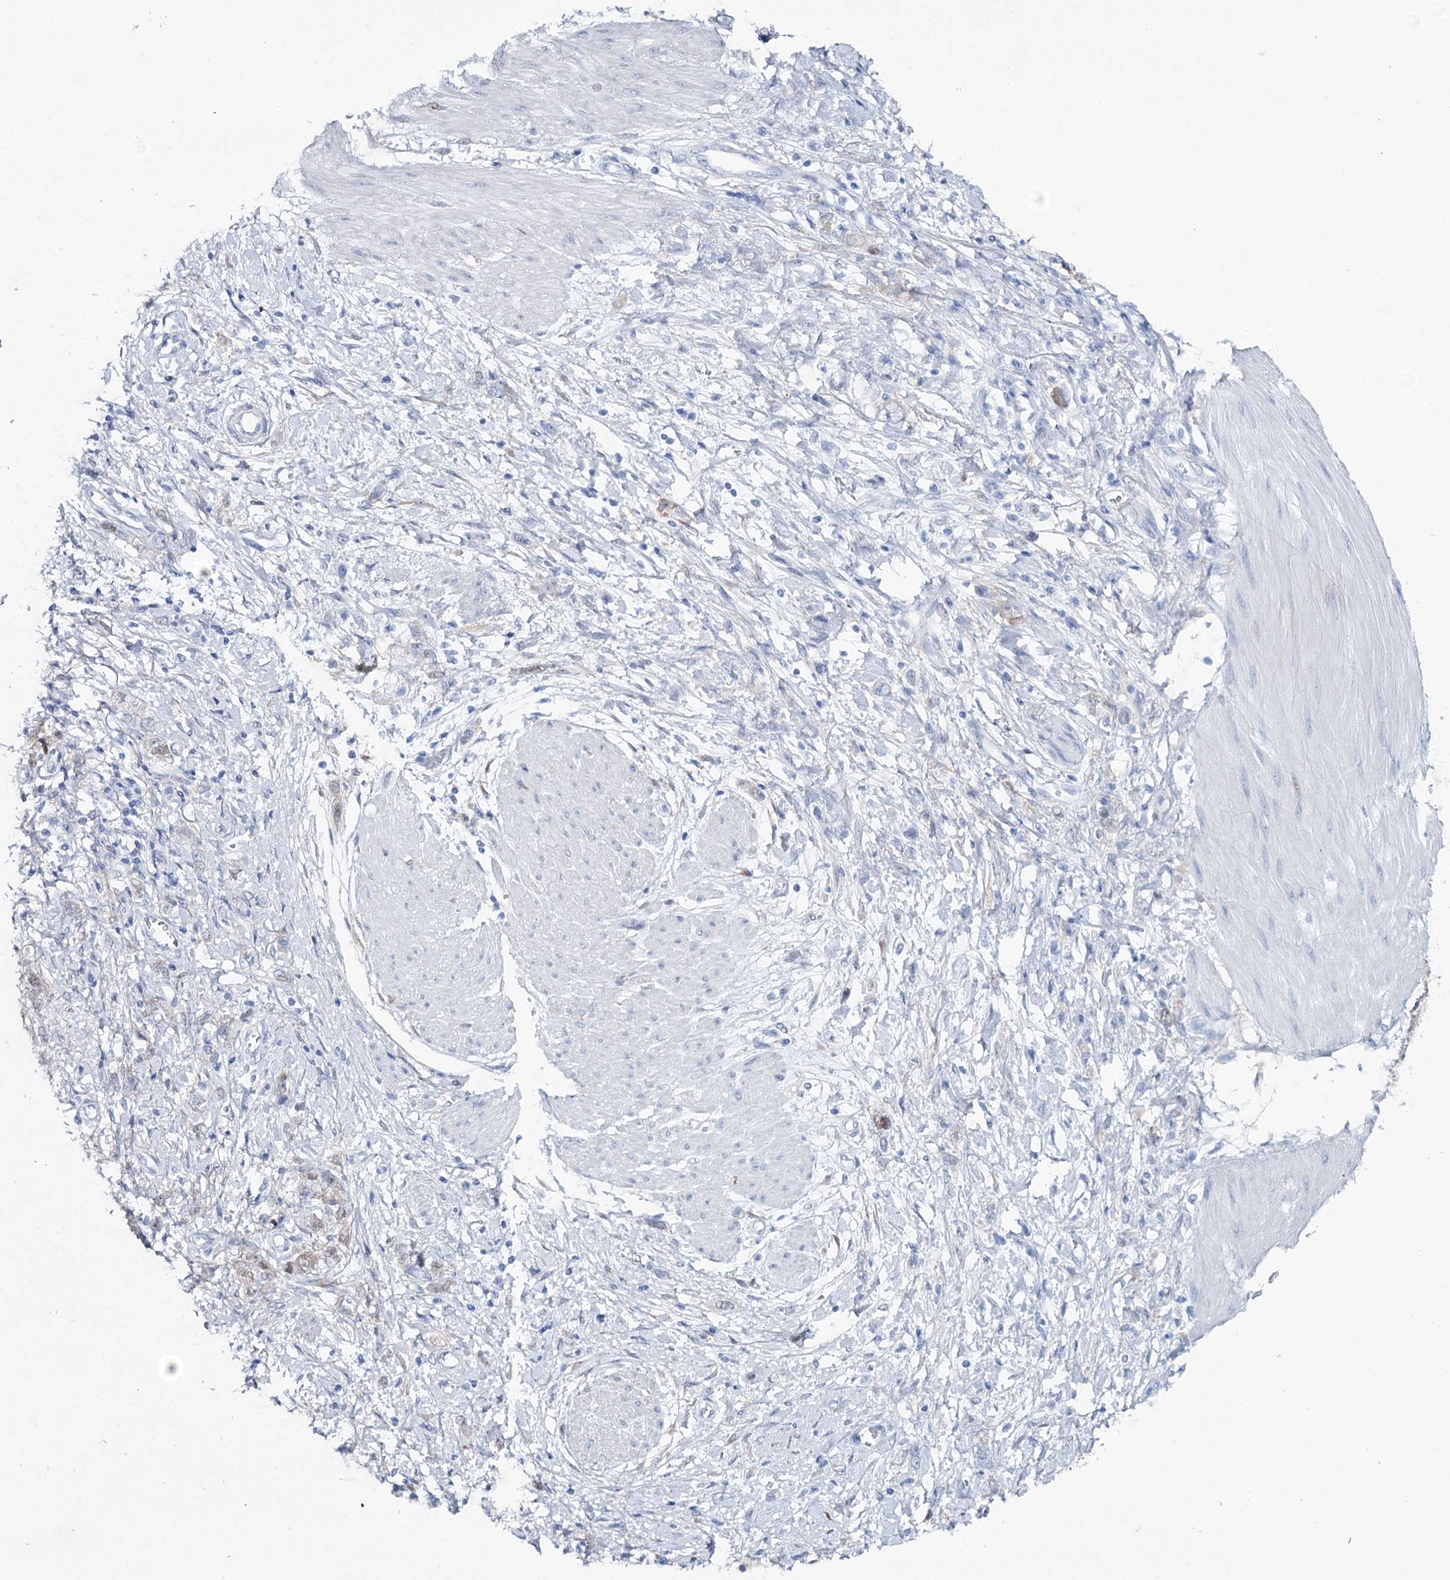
{"staining": {"intensity": "negative", "quantity": "none", "location": "none"}, "tissue": "stomach cancer", "cell_type": "Tumor cells", "image_type": "cancer", "snomed": [{"axis": "morphology", "description": "Adenocarcinoma, NOS"}, {"axis": "topography", "description": "Stomach"}], "caption": "There is no significant expression in tumor cells of adenocarcinoma (stomach).", "gene": "UGDH", "patient": {"sex": "female", "age": 76}}